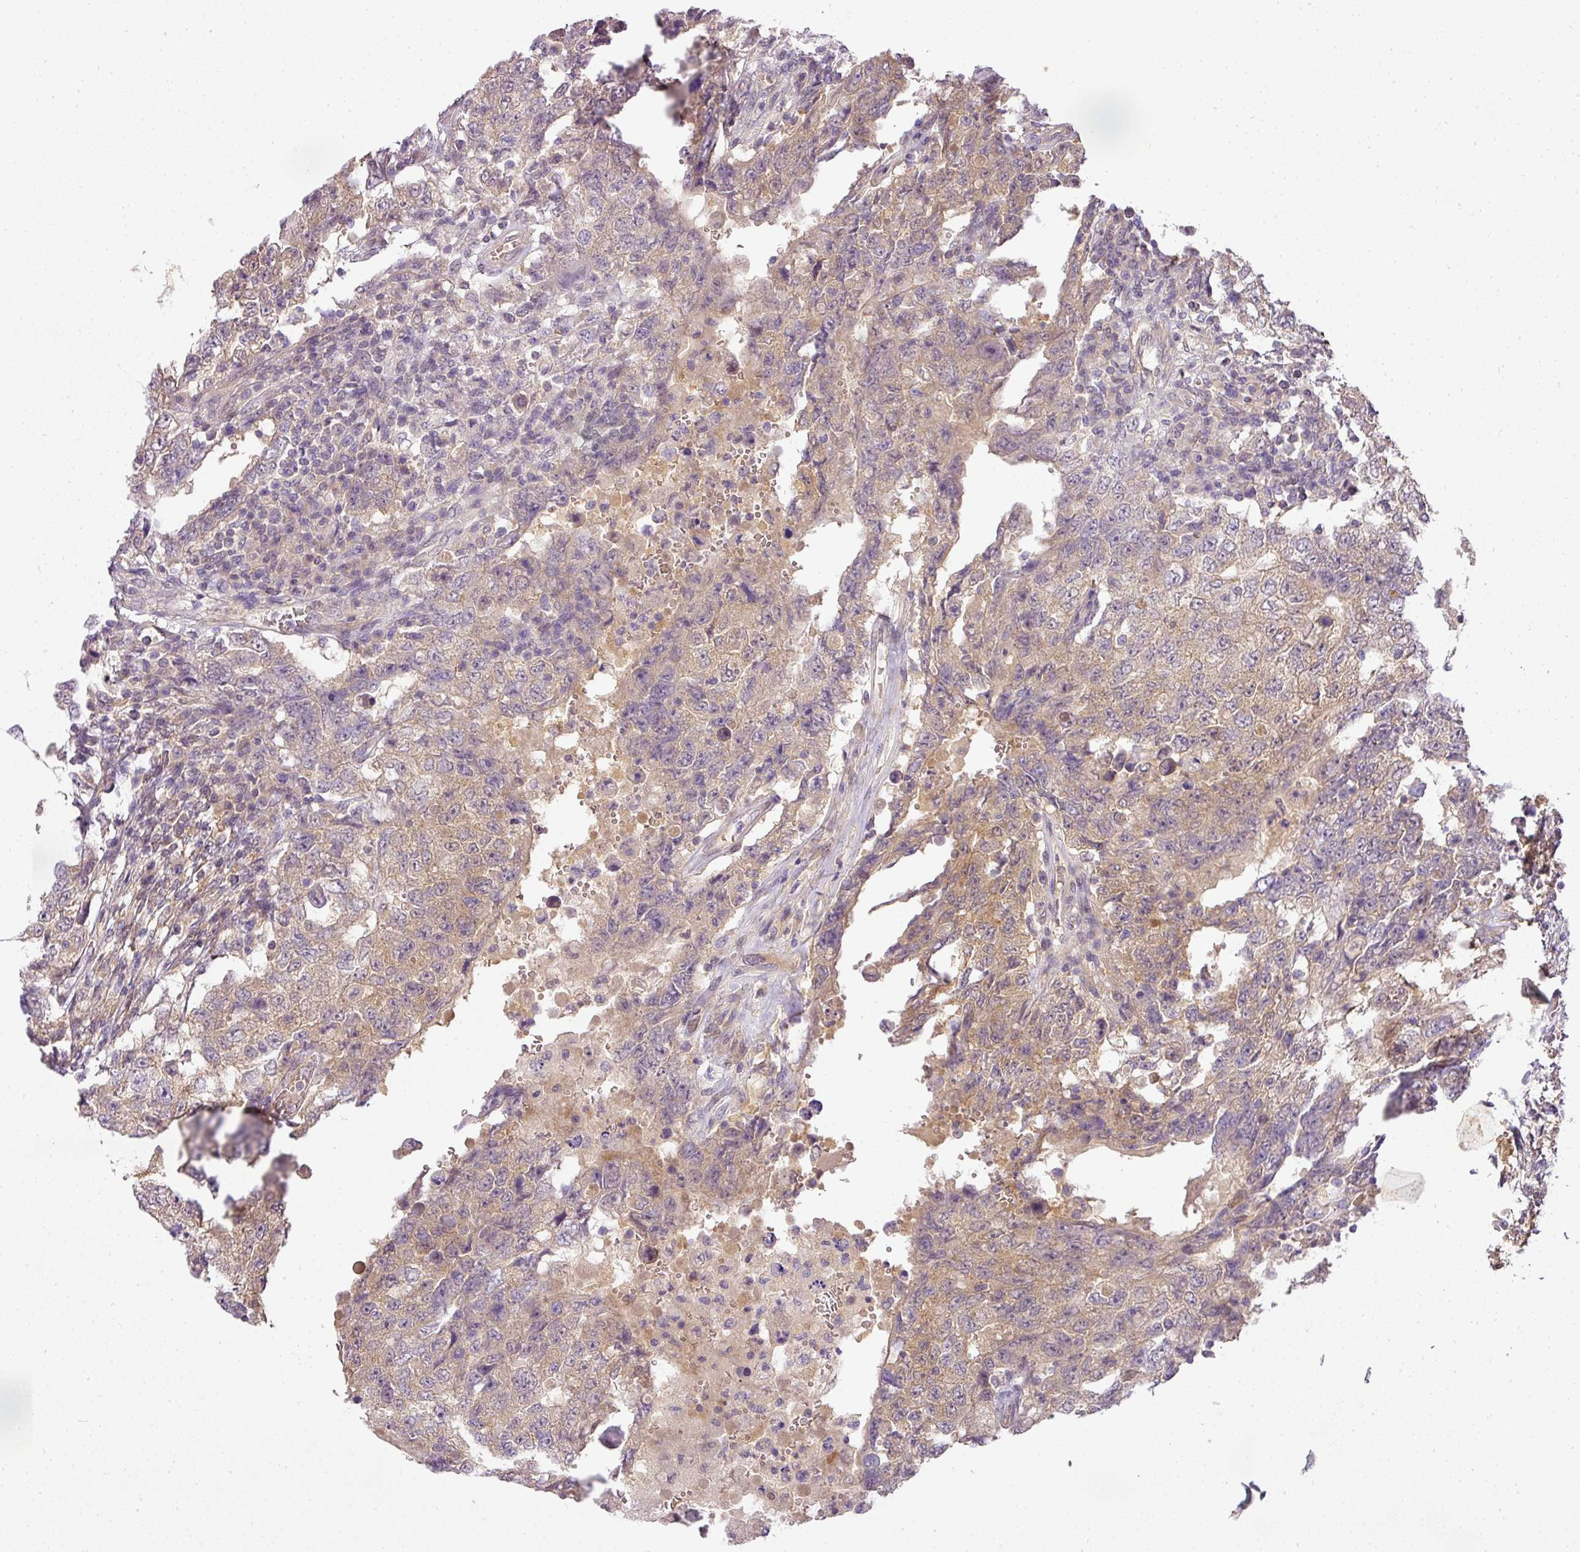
{"staining": {"intensity": "moderate", "quantity": "<25%", "location": "cytoplasmic/membranous"}, "tissue": "testis cancer", "cell_type": "Tumor cells", "image_type": "cancer", "snomed": [{"axis": "morphology", "description": "Carcinoma, Embryonal, NOS"}, {"axis": "topography", "description": "Testis"}], "caption": "Immunohistochemical staining of embryonal carcinoma (testis) exhibits low levels of moderate cytoplasmic/membranous protein staining in about <25% of tumor cells. The staining is performed using DAB (3,3'-diaminobenzidine) brown chromogen to label protein expression. The nuclei are counter-stained blue using hematoxylin.", "gene": "ADH5", "patient": {"sex": "male", "age": 26}}